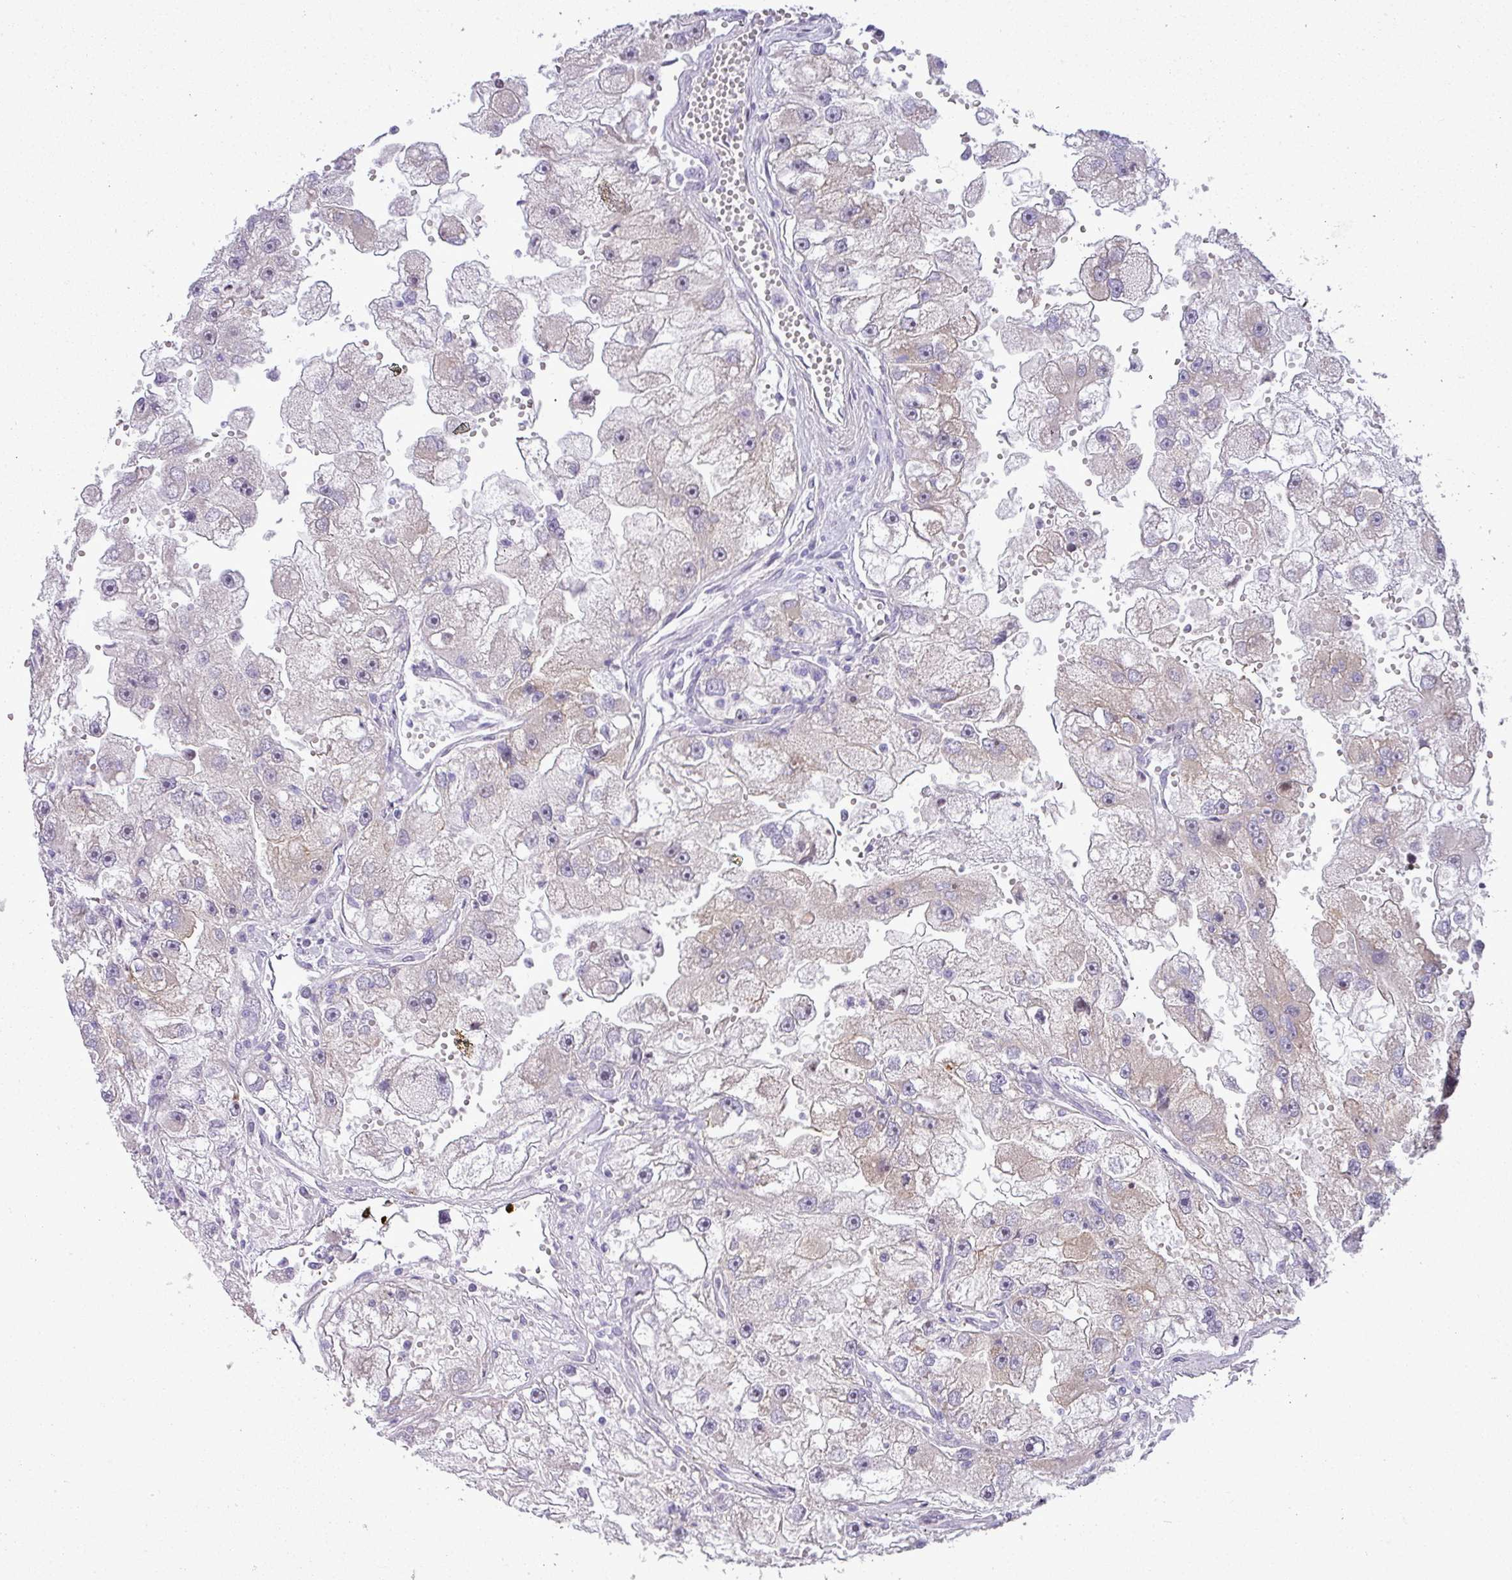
{"staining": {"intensity": "negative", "quantity": "none", "location": "none"}, "tissue": "renal cancer", "cell_type": "Tumor cells", "image_type": "cancer", "snomed": [{"axis": "morphology", "description": "Adenocarcinoma, NOS"}, {"axis": "topography", "description": "Kidney"}], "caption": "This is an IHC photomicrograph of renal cancer (adenocarcinoma). There is no expression in tumor cells.", "gene": "MAK16", "patient": {"sex": "male", "age": 63}}